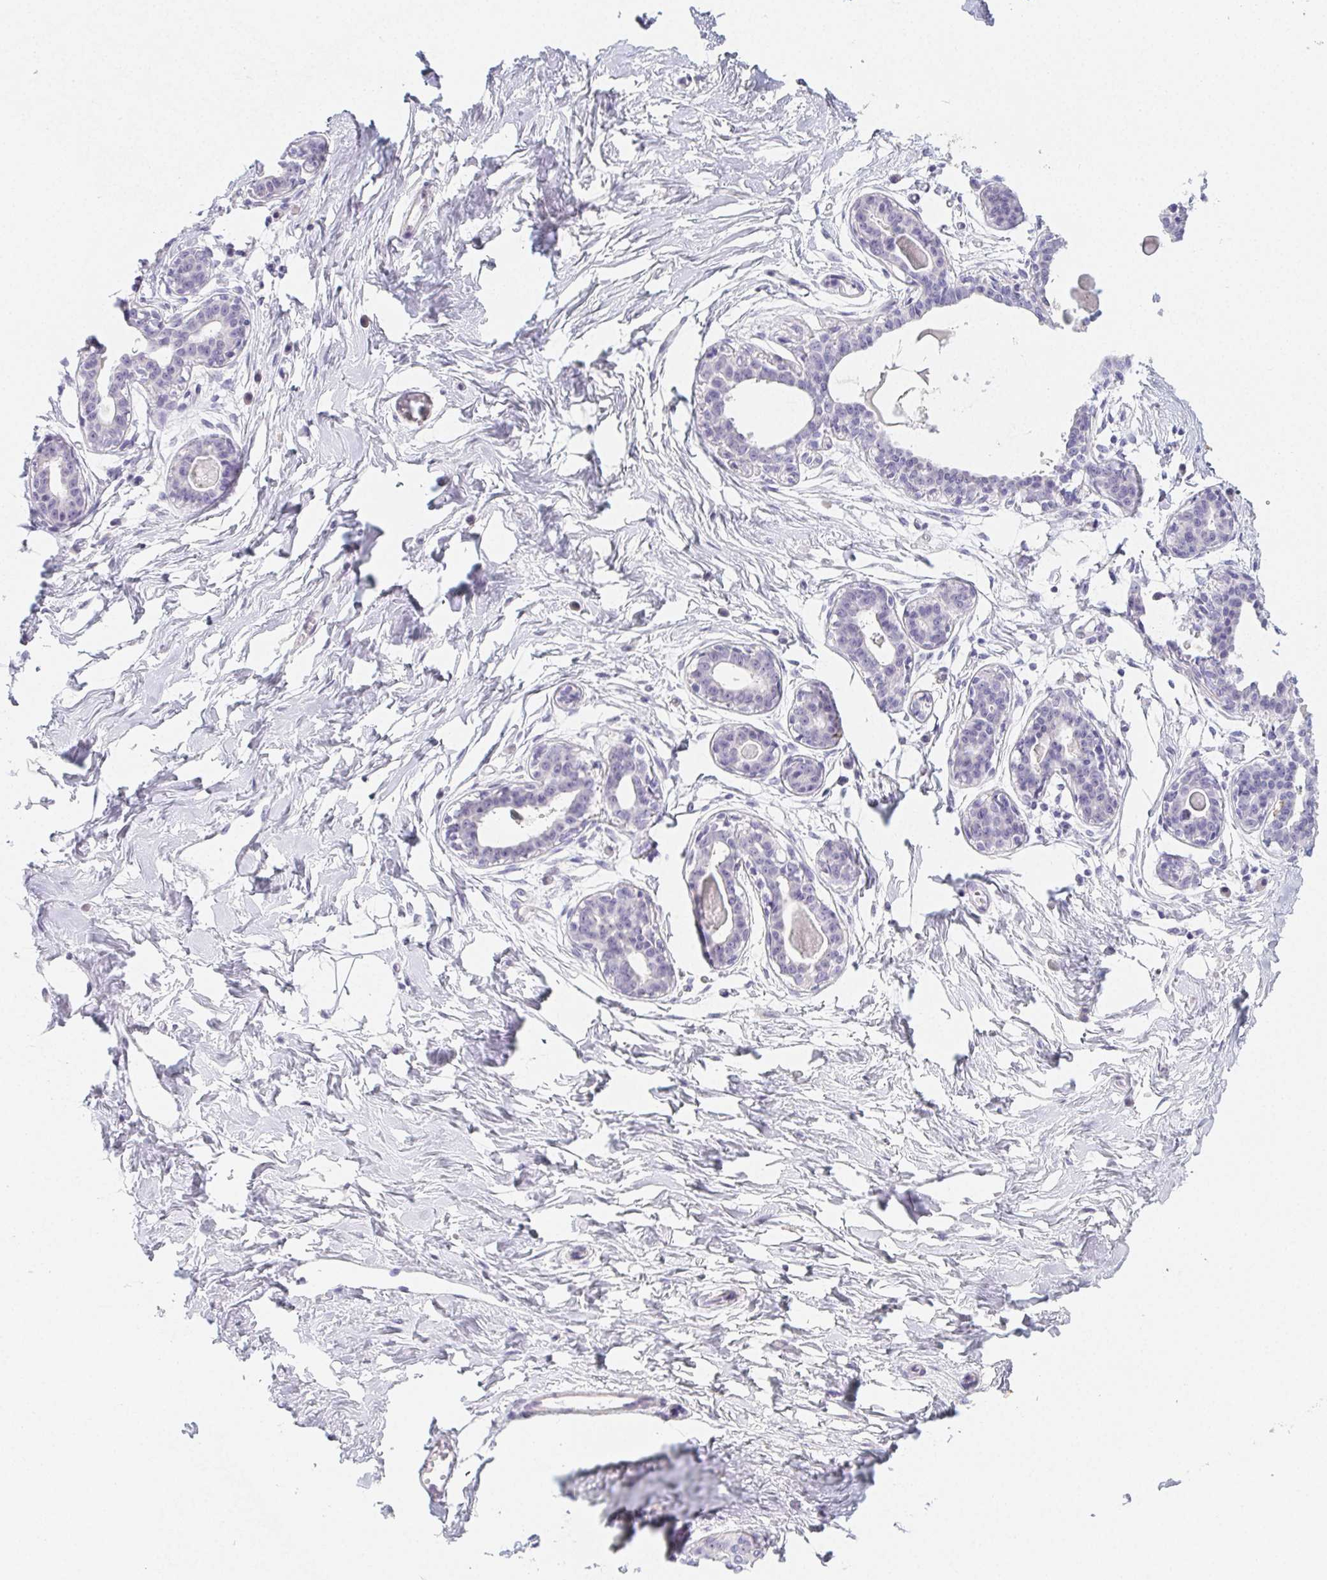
{"staining": {"intensity": "negative", "quantity": "none", "location": "none"}, "tissue": "breast", "cell_type": "Adipocytes", "image_type": "normal", "snomed": [{"axis": "morphology", "description": "Normal tissue, NOS"}, {"axis": "topography", "description": "Breast"}], "caption": "The histopathology image exhibits no significant expression in adipocytes of breast.", "gene": "ZBBX", "patient": {"sex": "female", "age": 45}}